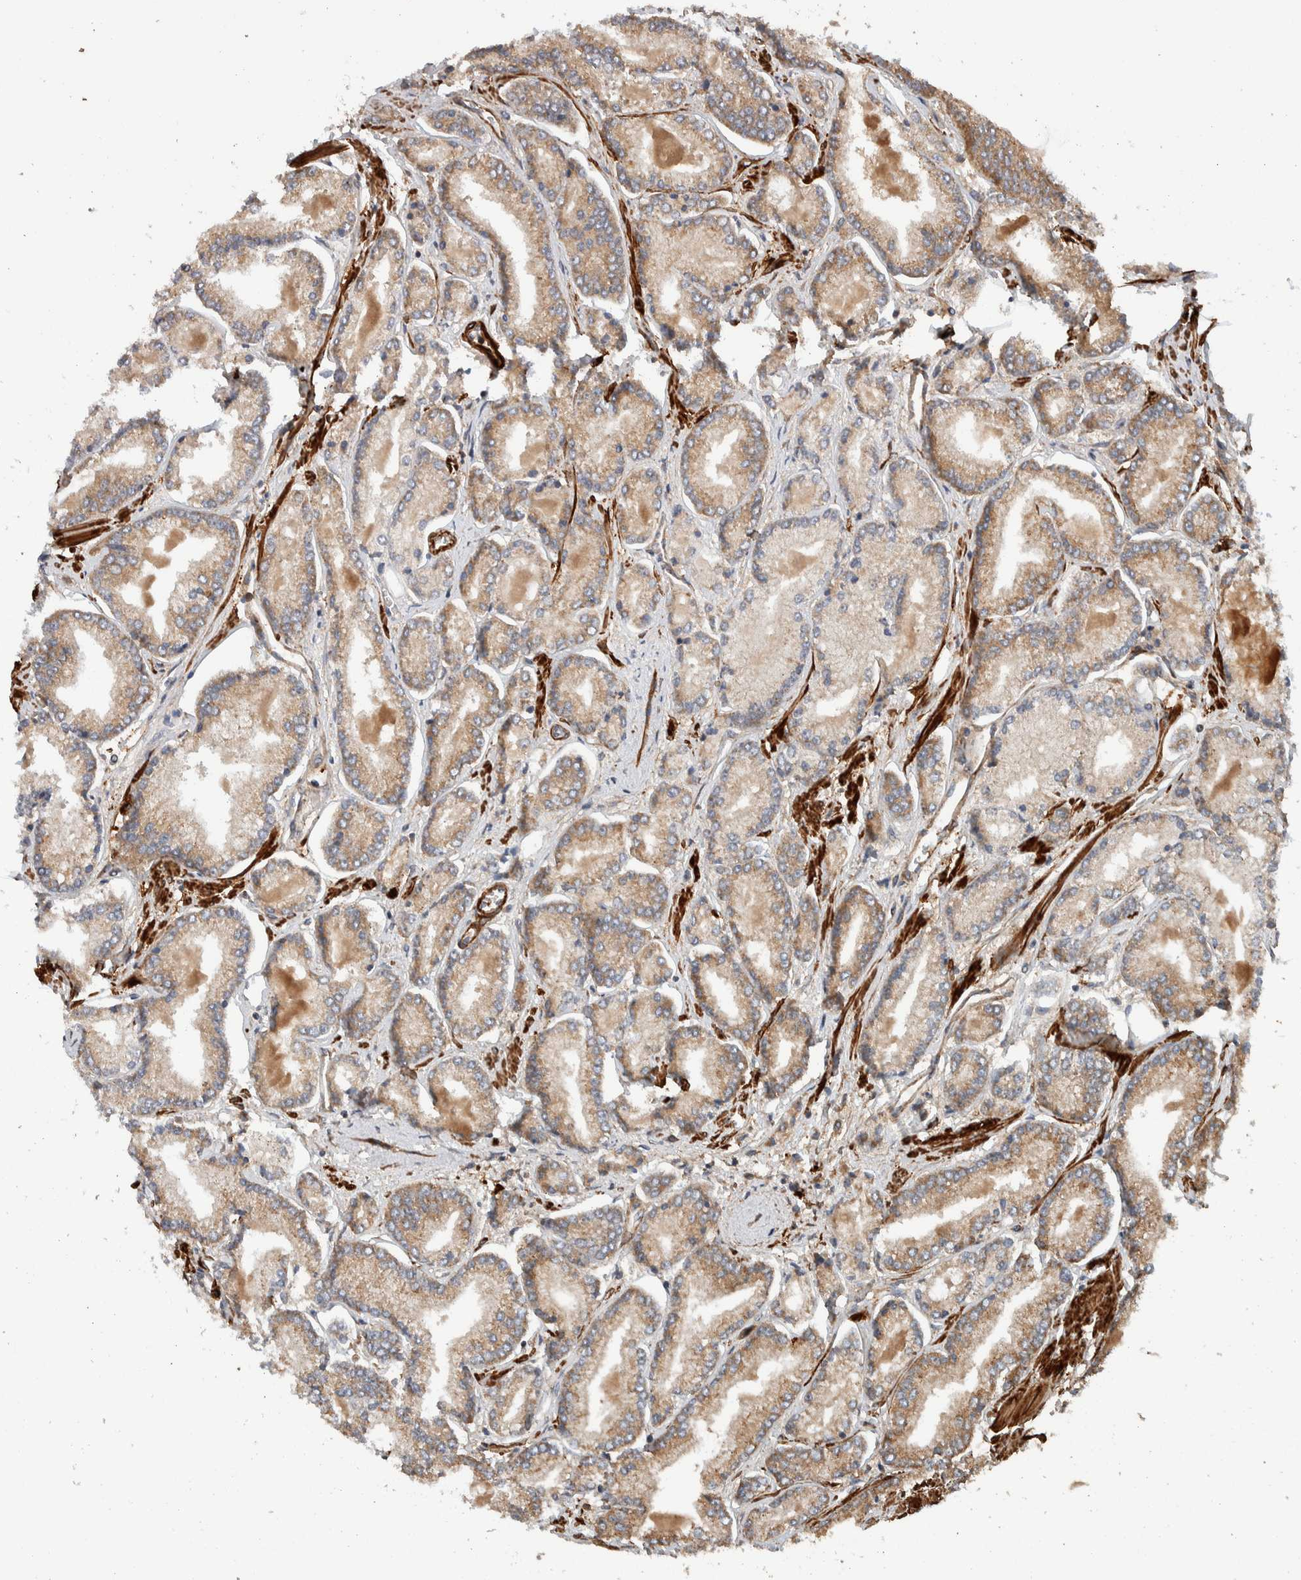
{"staining": {"intensity": "weak", "quantity": ">75%", "location": "cytoplasmic/membranous"}, "tissue": "prostate cancer", "cell_type": "Tumor cells", "image_type": "cancer", "snomed": [{"axis": "morphology", "description": "Adenocarcinoma, Low grade"}, {"axis": "topography", "description": "Prostate"}], "caption": "The photomicrograph exhibits staining of low-grade adenocarcinoma (prostate), revealing weak cytoplasmic/membranous protein expression (brown color) within tumor cells.", "gene": "SYNRG", "patient": {"sex": "male", "age": 52}}